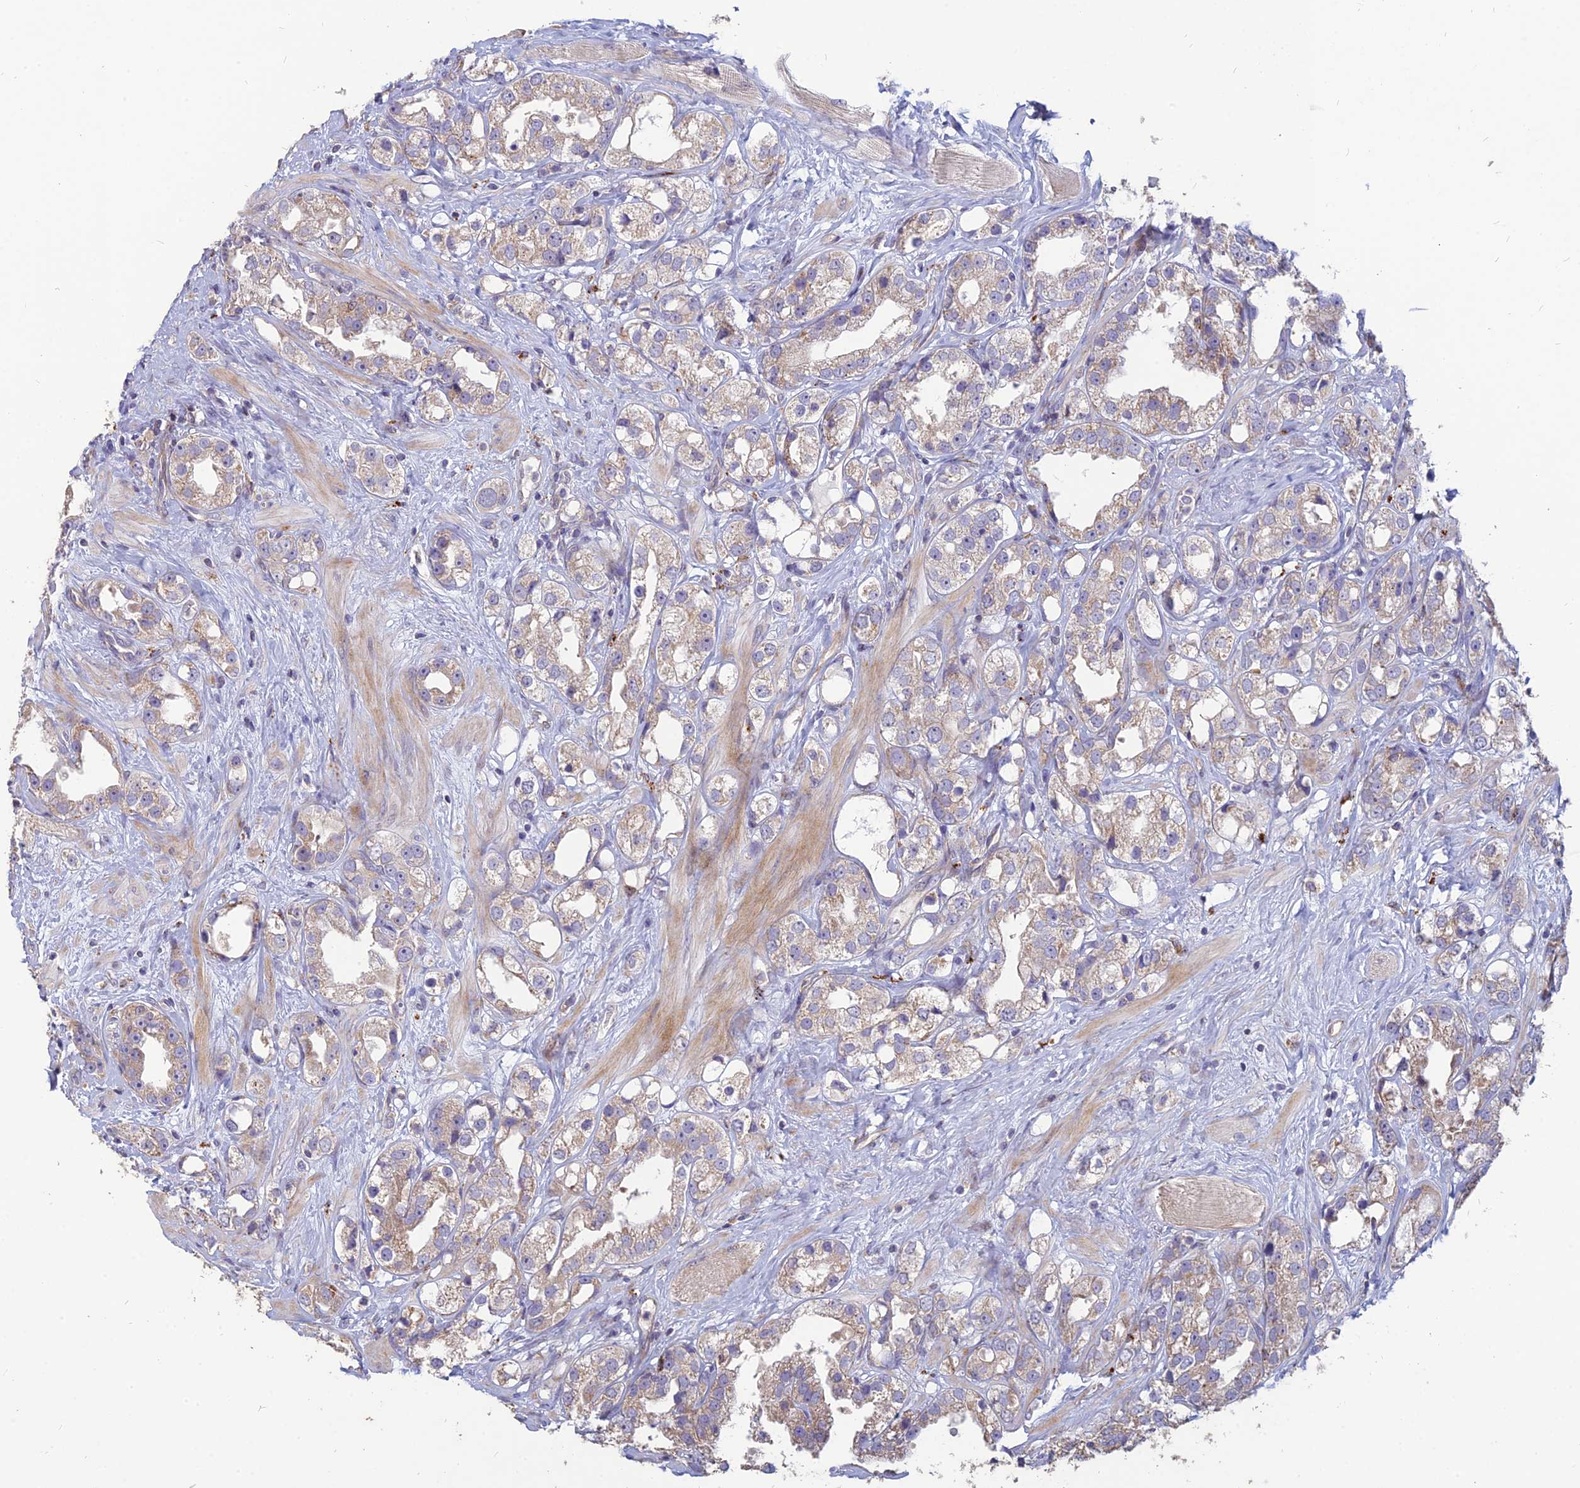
{"staining": {"intensity": "weak", "quantity": "25%-75%", "location": "cytoplasmic/membranous"}, "tissue": "prostate cancer", "cell_type": "Tumor cells", "image_type": "cancer", "snomed": [{"axis": "morphology", "description": "Adenocarcinoma, NOS"}, {"axis": "topography", "description": "Prostate"}], "caption": "Immunohistochemistry (IHC) of prostate cancer (adenocarcinoma) reveals low levels of weak cytoplasmic/membranous staining in approximately 25%-75% of tumor cells.", "gene": "ST3GAL6", "patient": {"sex": "male", "age": 79}}